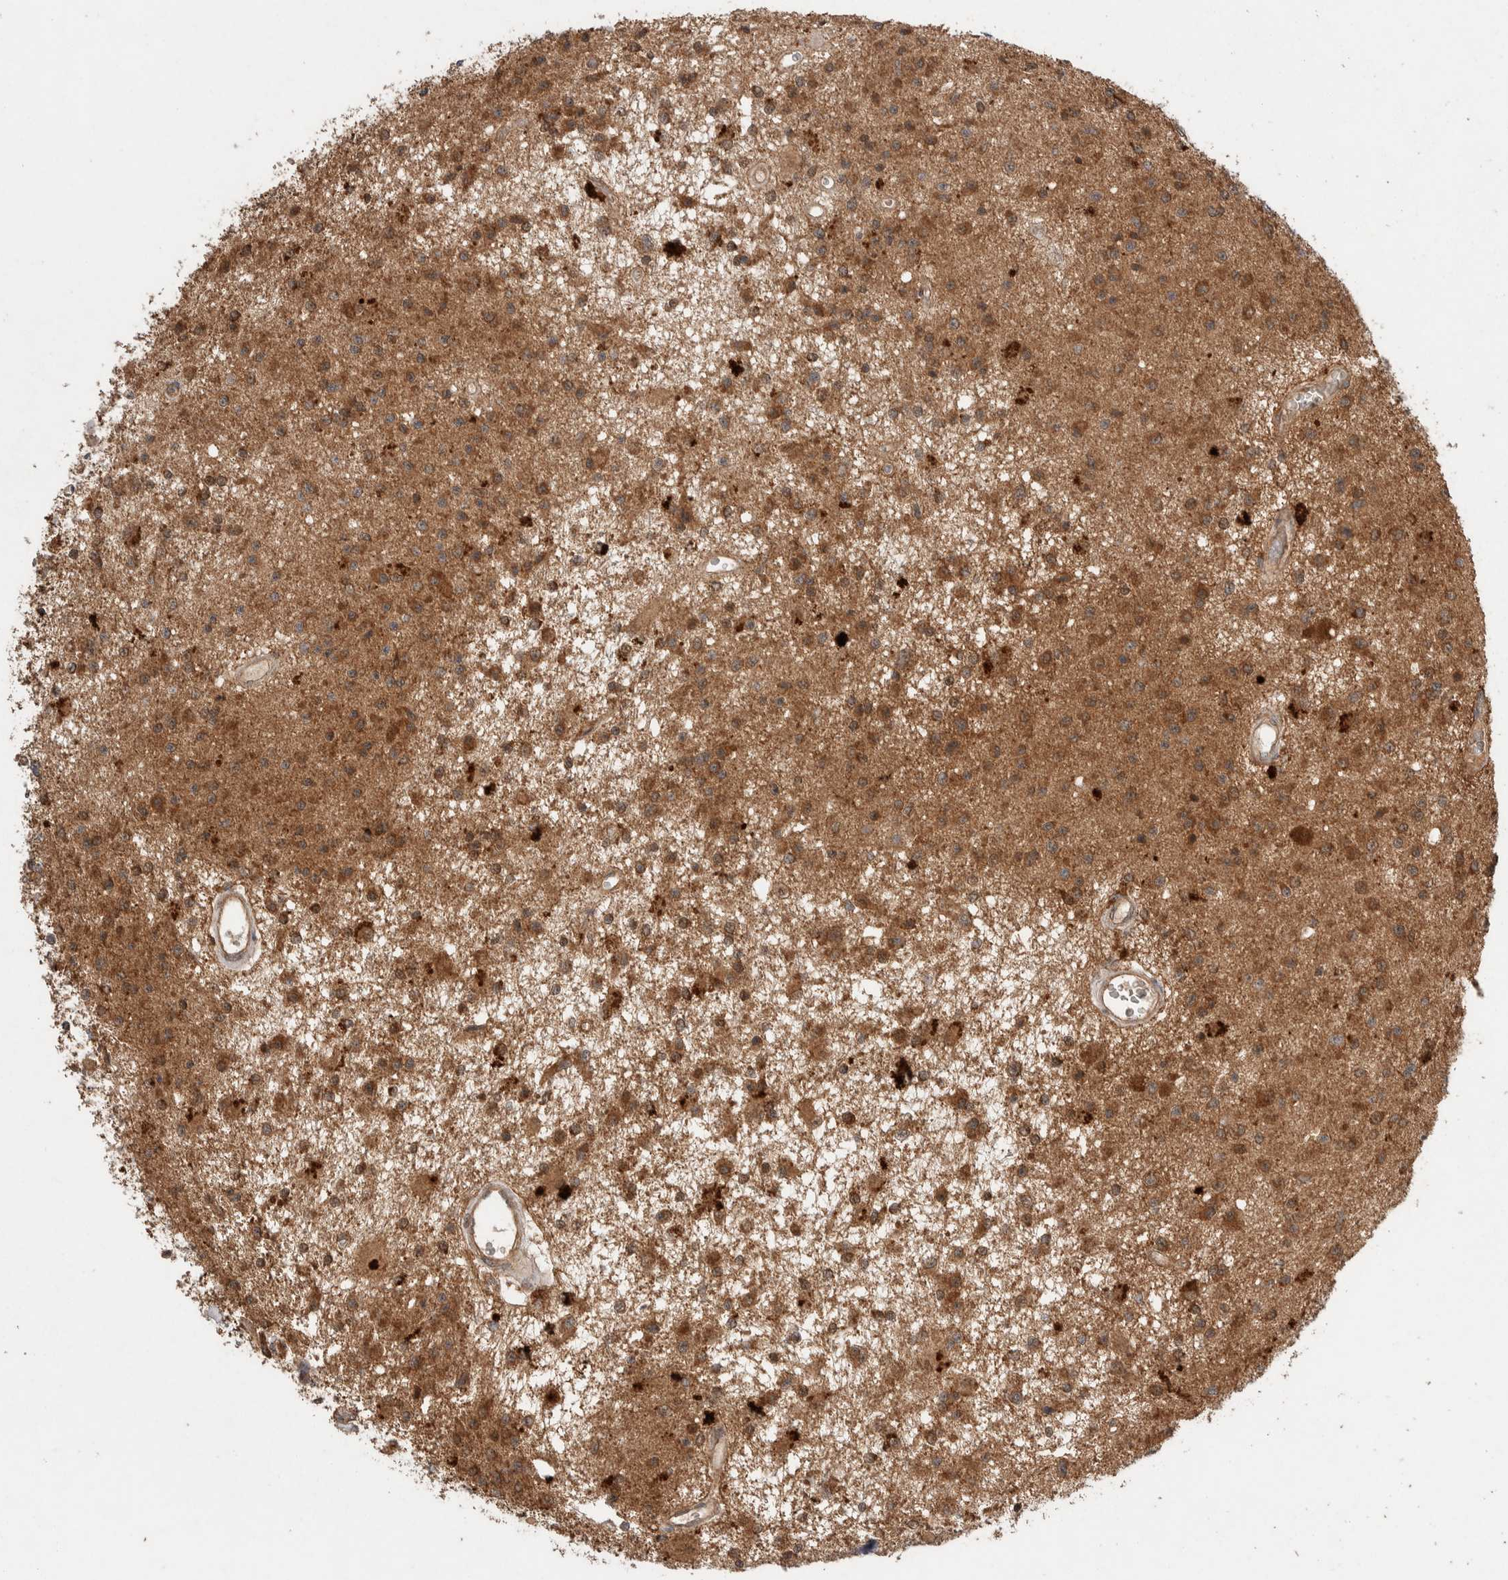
{"staining": {"intensity": "moderate", "quantity": ">75%", "location": "cytoplasmic/membranous"}, "tissue": "glioma", "cell_type": "Tumor cells", "image_type": "cancer", "snomed": [{"axis": "morphology", "description": "Glioma, malignant, Low grade"}, {"axis": "topography", "description": "Brain"}], "caption": "The histopathology image demonstrates staining of glioma, revealing moderate cytoplasmic/membranous protein staining (brown color) within tumor cells. The staining was performed using DAB to visualize the protein expression in brown, while the nuclei were stained in blue with hematoxylin (Magnification: 20x).", "gene": "KCNJ5", "patient": {"sex": "male", "age": 58}}